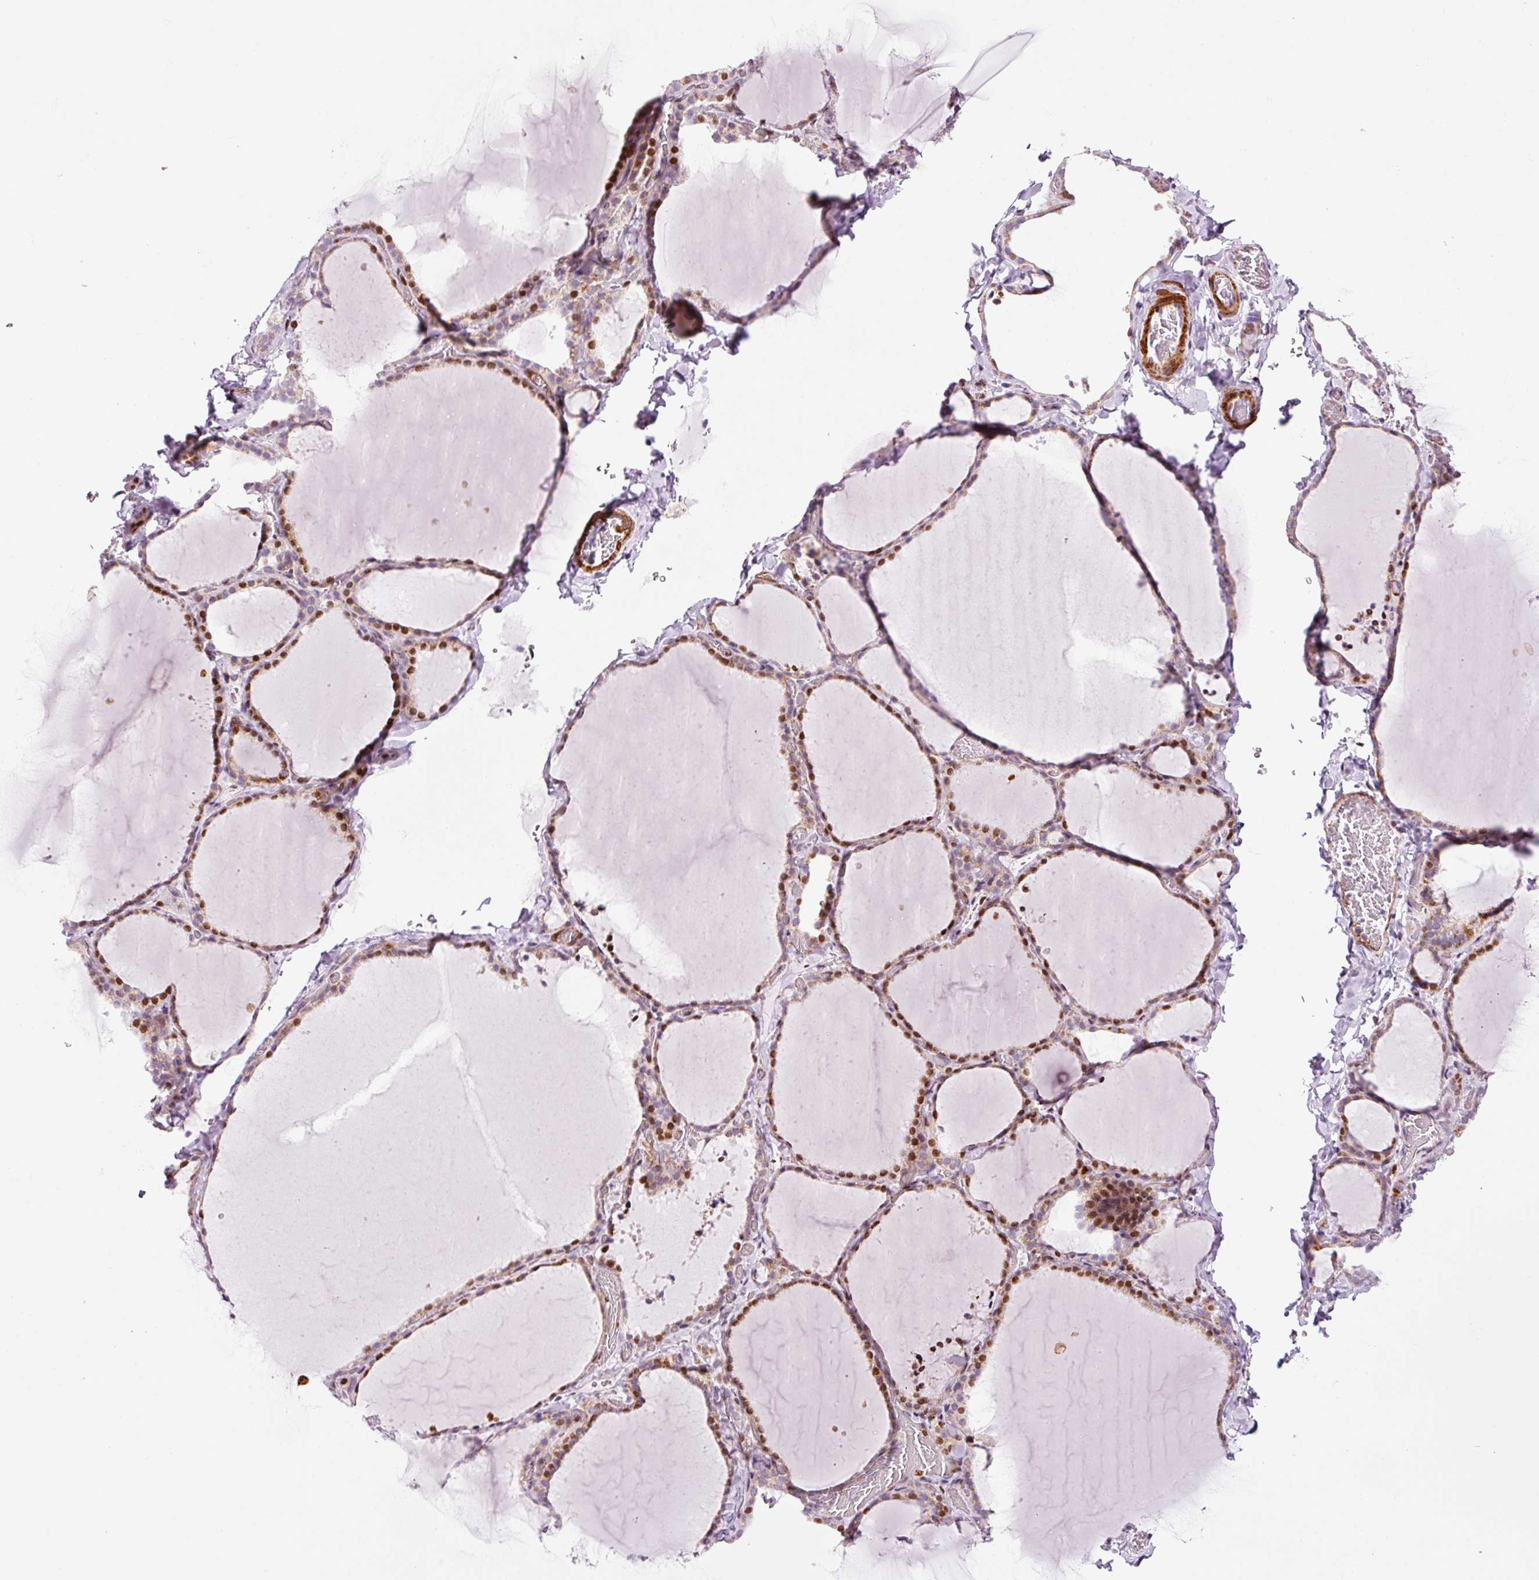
{"staining": {"intensity": "moderate", "quantity": "25%-75%", "location": "cytoplasmic/membranous,nuclear"}, "tissue": "thyroid gland", "cell_type": "Glandular cells", "image_type": "normal", "snomed": [{"axis": "morphology", "description": "Normal tissue, NOS"}, {"axis": "topography", "description": "Thyroid gland"}], "caption": "Thyroid gland stained for a protein exhibits moderate cytoplasmic/membranous,nuclear positivity in glandular cells. (Brightfield microscopy of DAB IHC at high magnification).", "gene": "ANKRD20A1", "patient": {"sex": "female", "age": 22}}